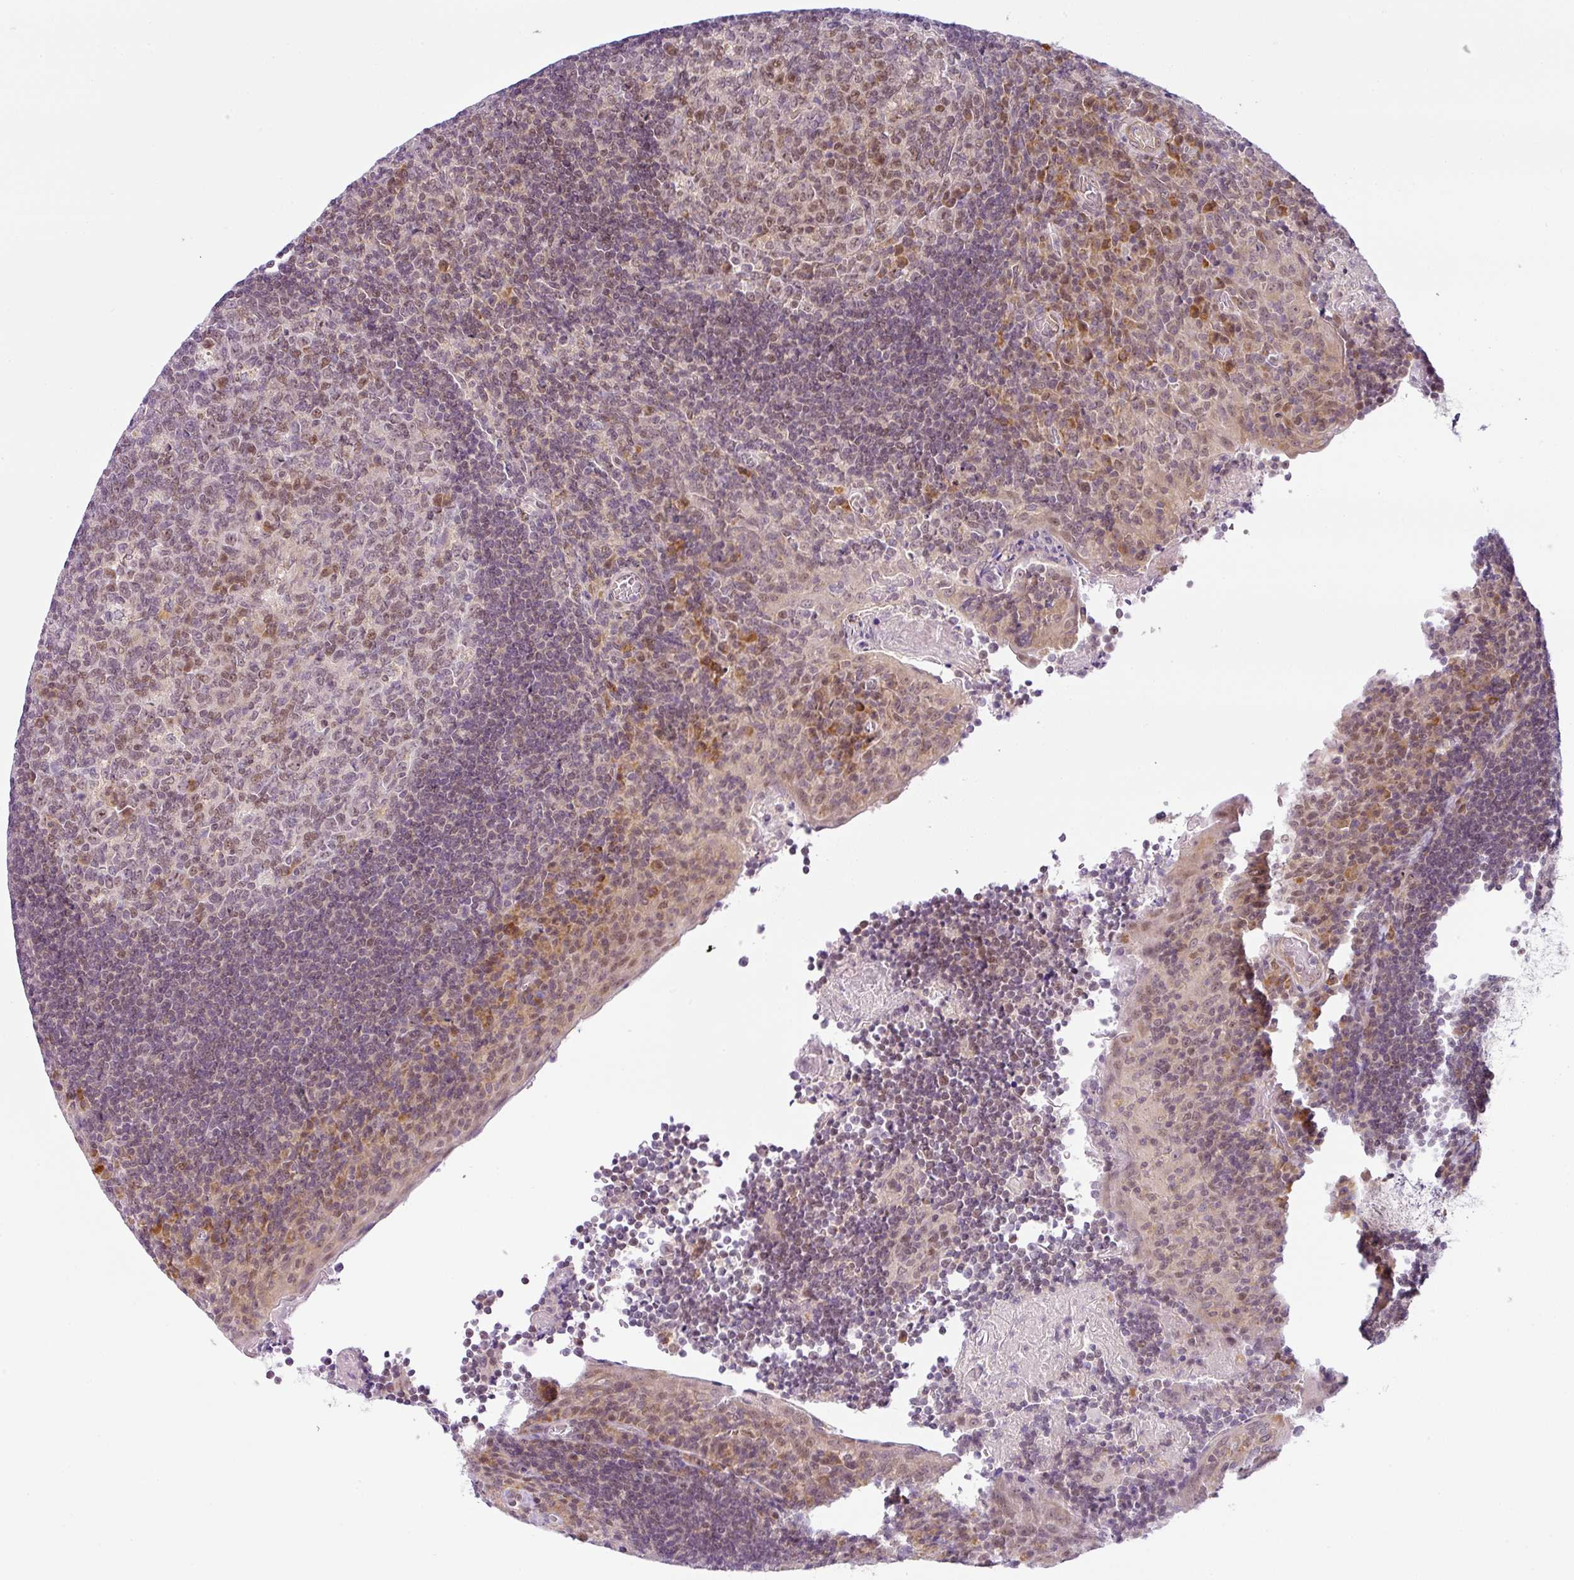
{"staining": {"intensity": "moderate", "quantity": "<25%", "location": "cytoplasmic/membranous,nuclear"}, "tissue": "tonsil", "cell_type": "Germinal center cells", "image_type": "normal", "snomed": [{"axis": "morphology", "description": "Normal tissue, NOS"}, {"axis": "topography", "description": "Tonsil"}], "caption": "Protein staining of benign tonsil reveals moderate cytoplasmic/membranous,nuclear expression in about <25% of germinal center cells. (DAB (3,3'-diaminobenzidine) = brown stain, brightfield microscopy at high magnification).", "gene": "NDUFB2", "patient": {"sex": "male", "age": 17}}